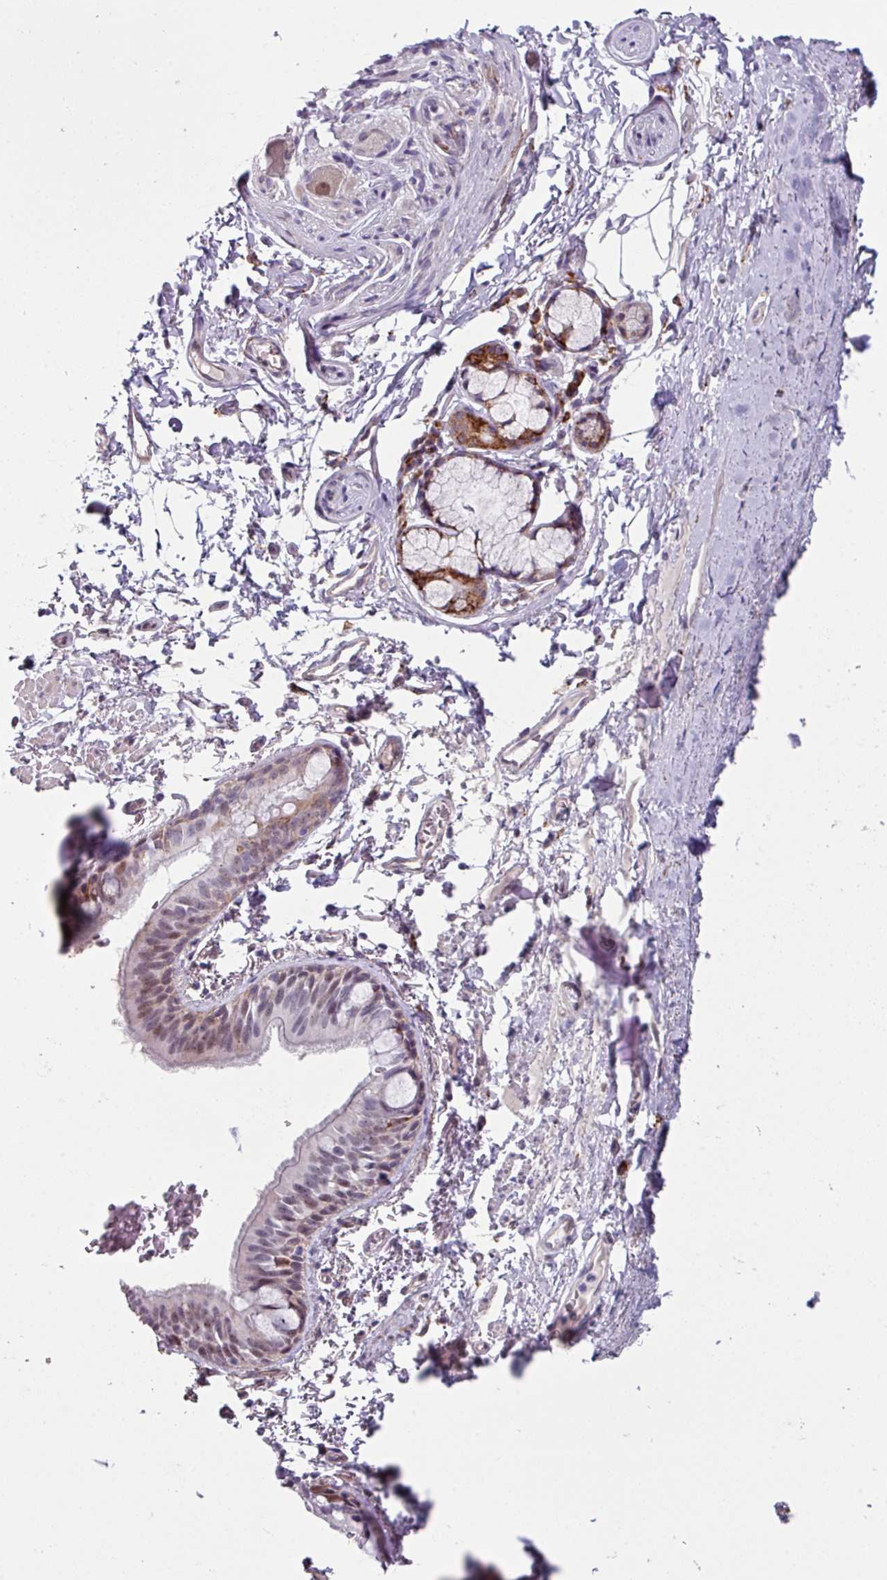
{"staining": {"intensity": "moderate", "quantity": "25%-75%", "location": "cytoplasmic/membranous,nuclear"}, "tissue": "bronchus", "cell_type": "Respiratory epithelial cells", "image_type": "normal", "snomed": [{"axis": "morphology", "description": "Normal tissue, NOS"}, {"axis": "topography", "description": "Bronchus"}], "caption": "Respiratory epithelial cells show medium levels of moderate cytoplasmic/membranous,nuclear positivity in about 25%-75% of cells in unremarkable bronchus. (Brightfield microscopy of DAB IHC at high magnification).", "gene": "BMS1", "patient": {"sex": "male", "age": 70}}